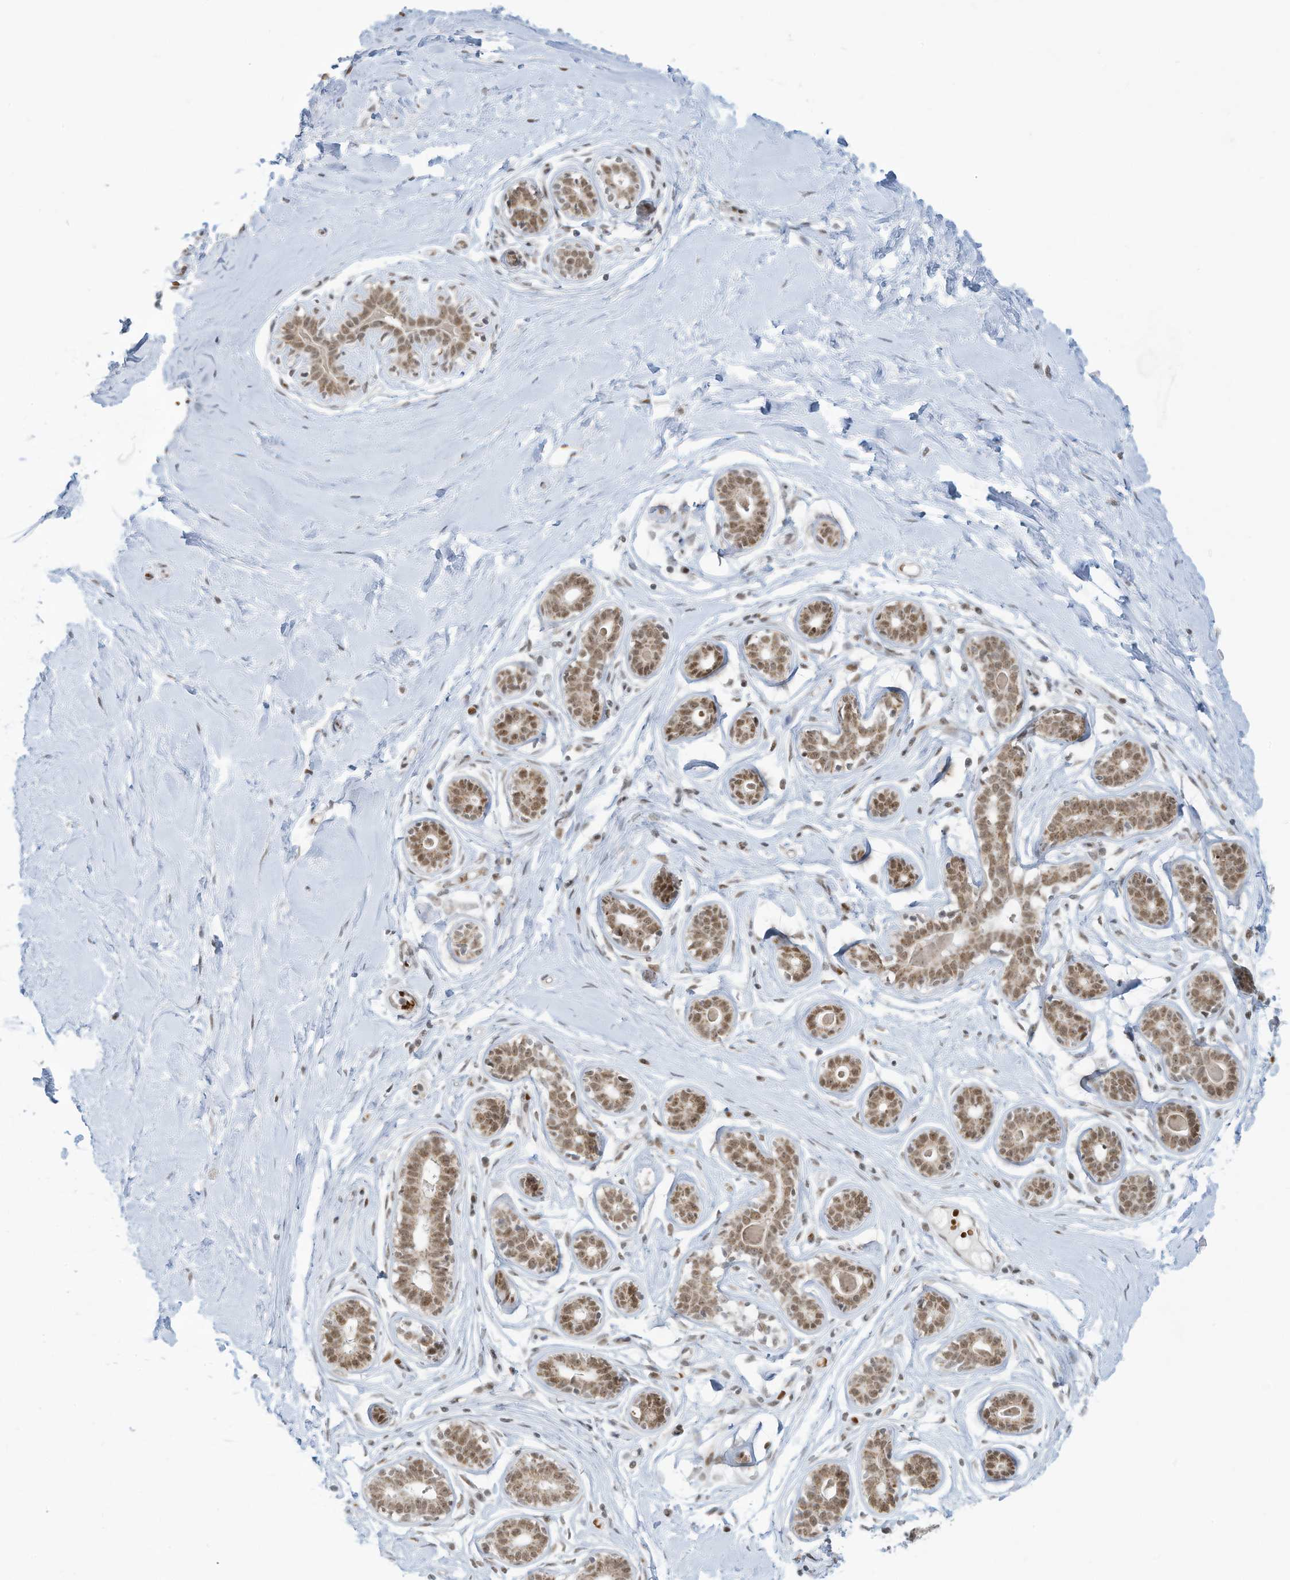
{"staining": {"intensity": "moderate", "quantity": "<25%", "location": "nuclear"}, "tissue": "breast", "cell_type": "Adipocytes", "image_type": "normal", "snomed": [{"axis": "morphology", "description": "Normal tissue, NOS"}, {"axis": "morphology", "description": "Adenoma, NOS"}, {"axis": "topography", "description": "Breast"}], "caption": "Protein analysis of normal breast demonstrates moderate nuclear staining in about <25% of adipocytes.", "gene": "ECT2L", "patient": {"sex": "female", "age": 23}}